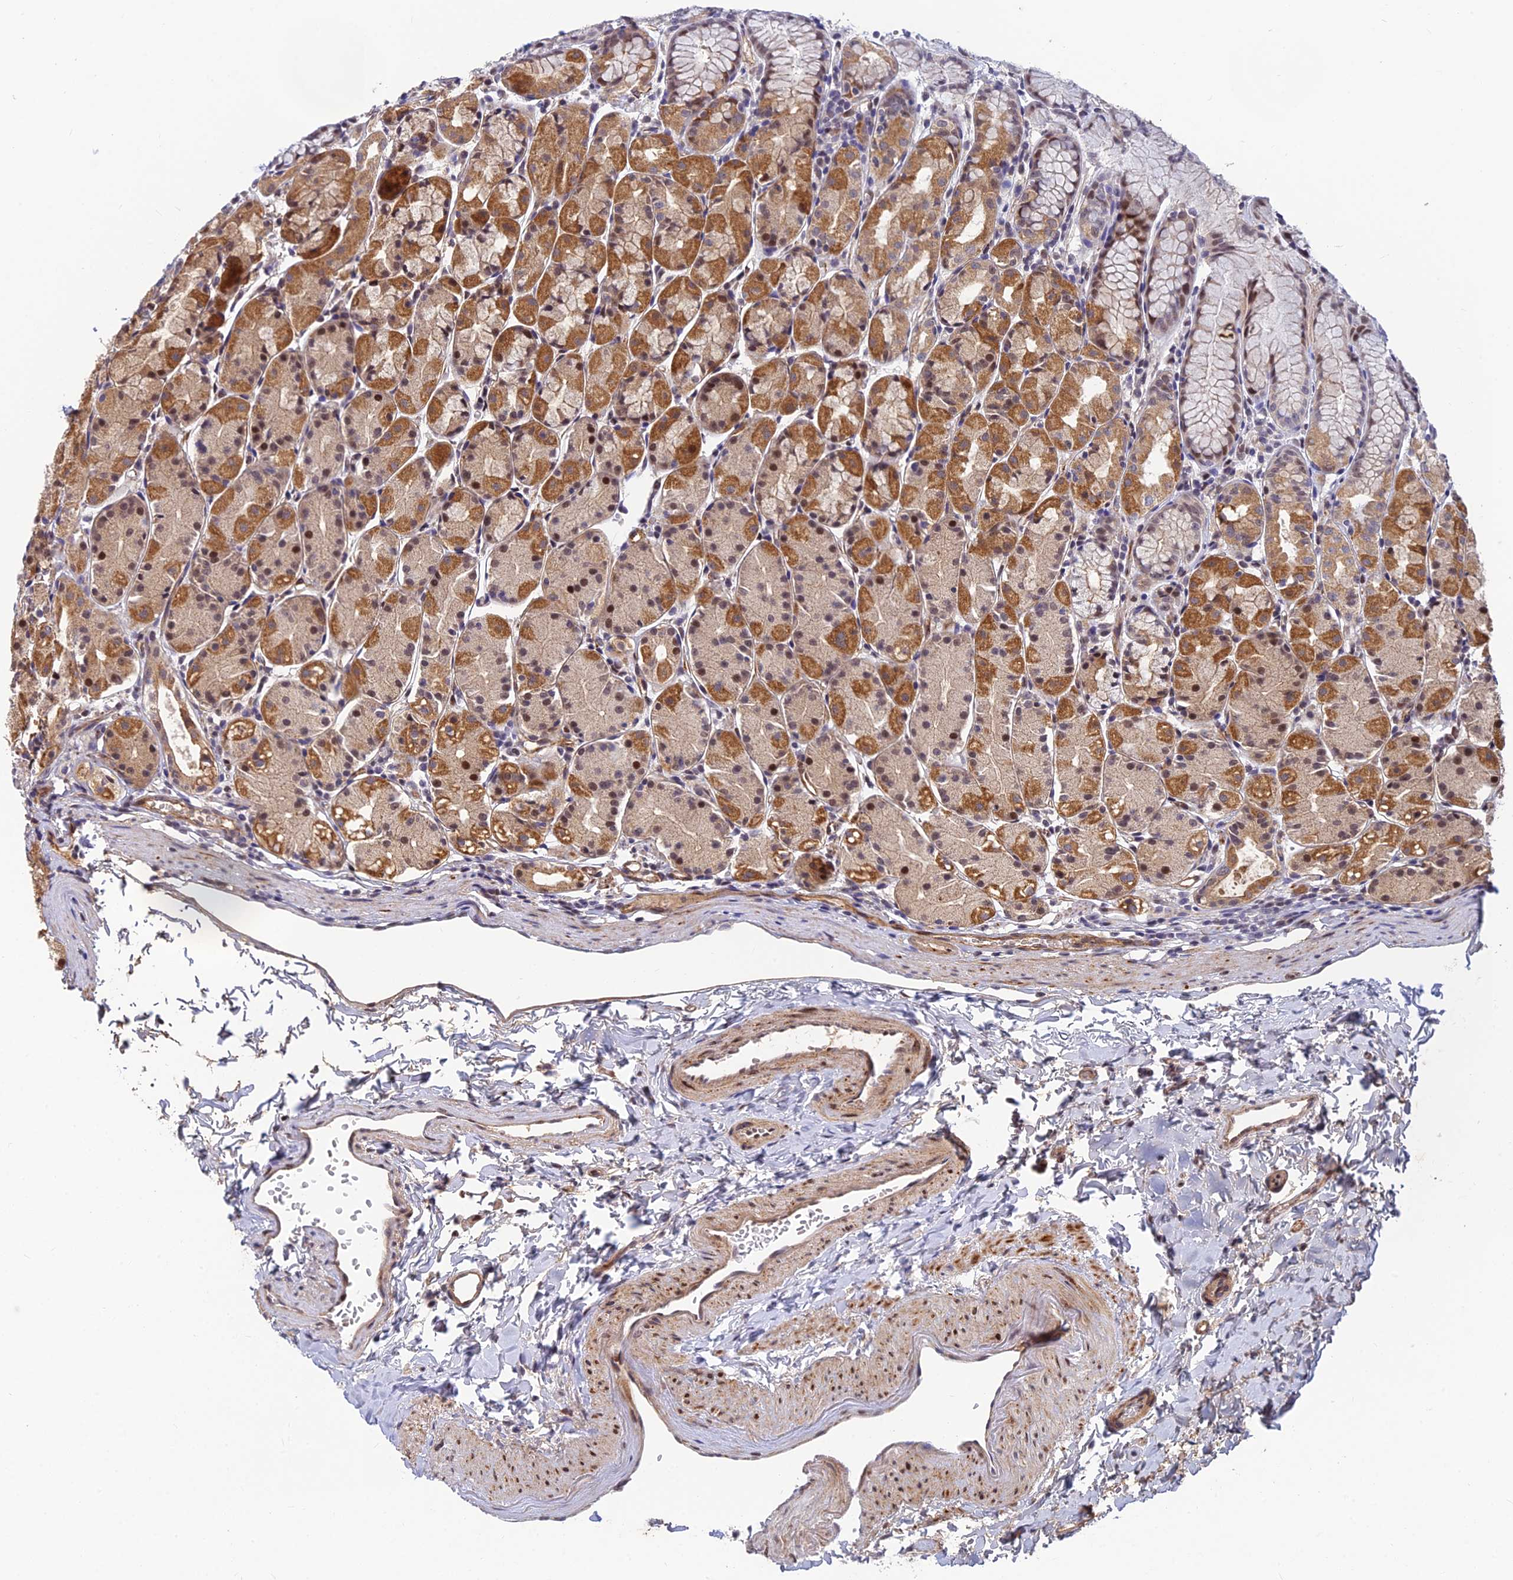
{"staining": {"intensity": "moderate", "quantity": "25%-75%", "location": "cytoplasmic/membranous,nuclear"}, "tissue": "stomach", "cell_type": "Glandular cells", "image_type": "normal", "snomed": [{"axis": "morphology", "description": "Normal tissue, NOS"}, {"axis": "topography", "description": "Stomach, upper"}], "caption": "A photomicrograph showing moderate cytoplasmic/membranous,nuclear expression in approximately 25%-75% of glandular cells in unremarkable stomach, as visualized by brown immunohistochemical staining.", "gene": "CLK4", "patient": {"sex": "male", "age": 47}}